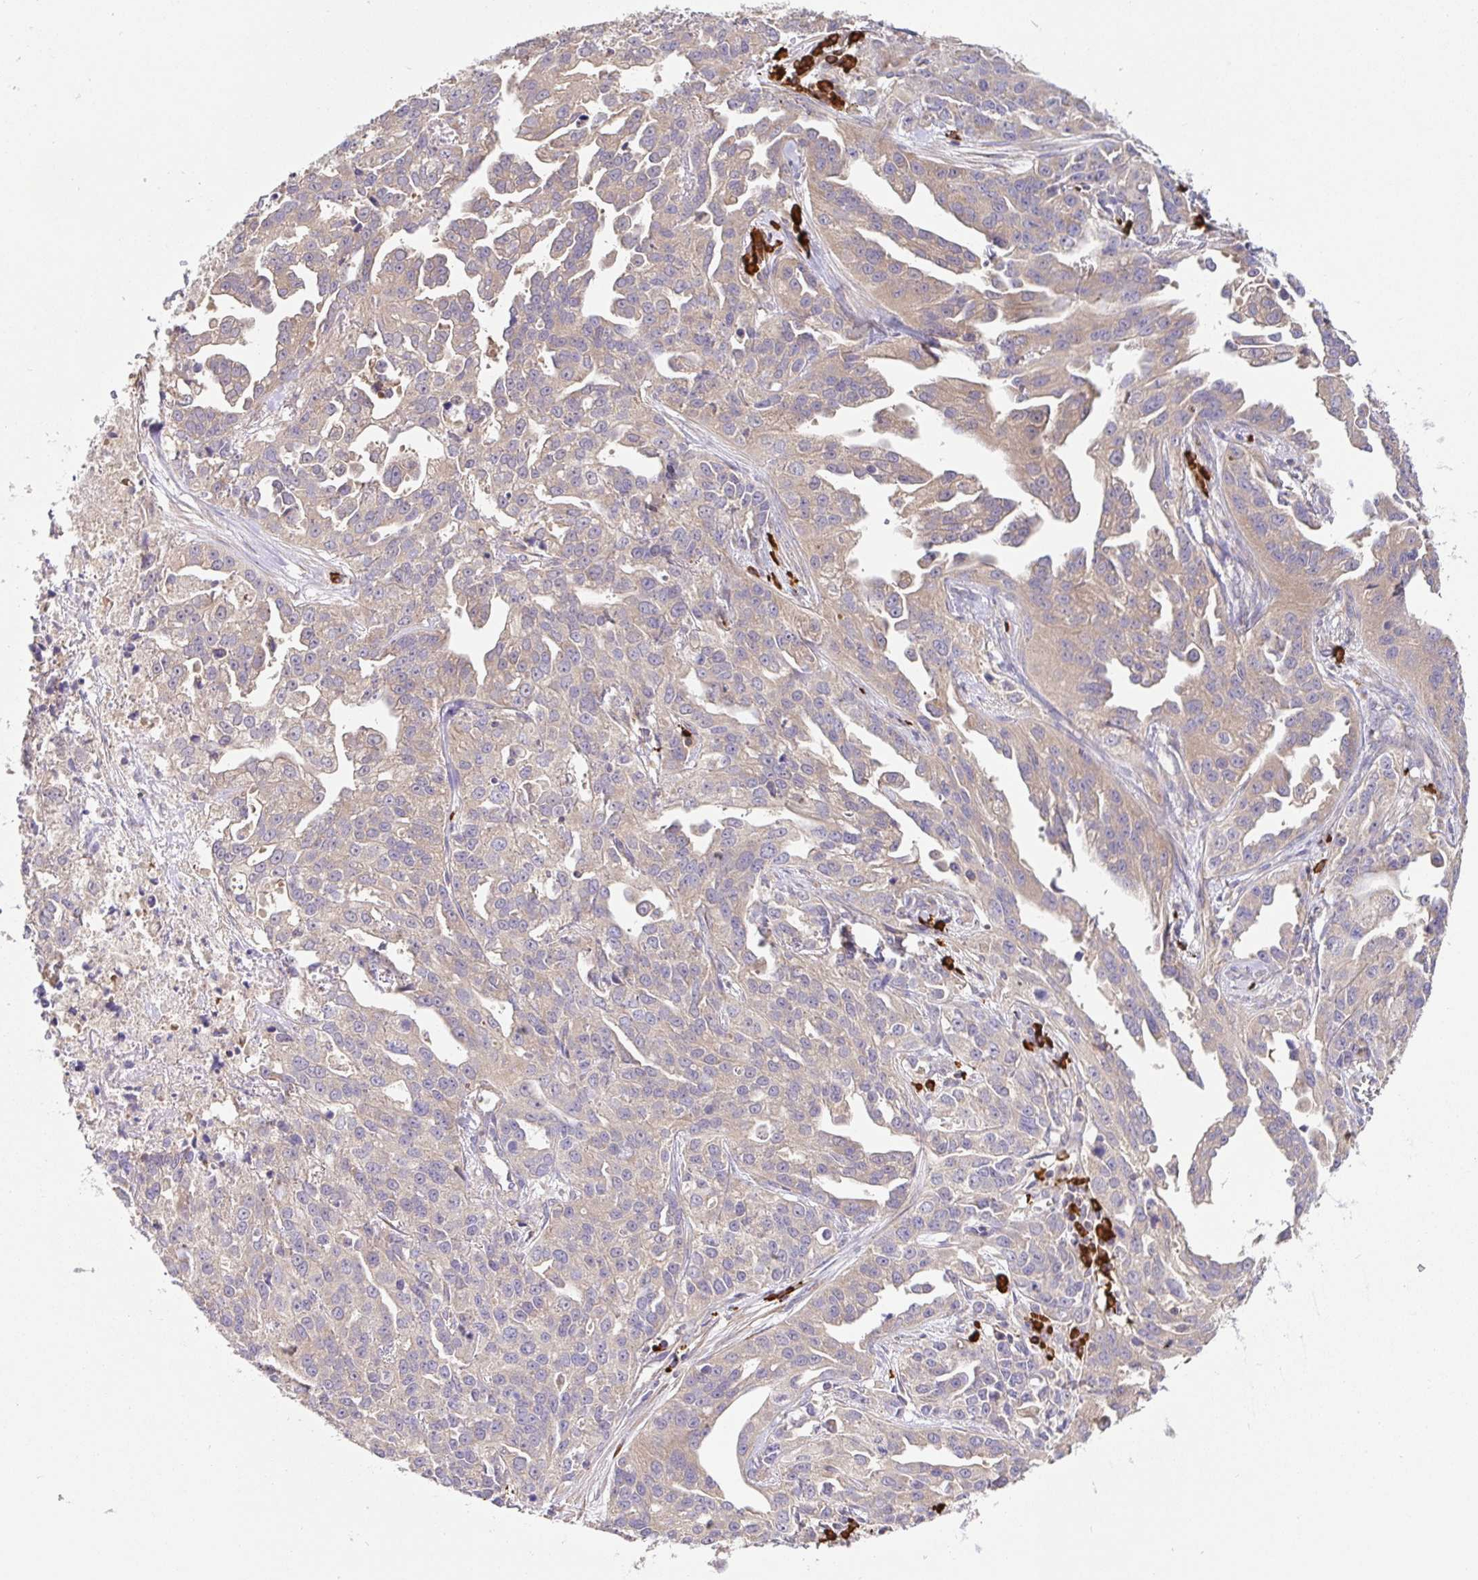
{"staining": {"intensity": "weak", "quantity": "<25%", "location": "cytoplasmic/membranous"}, "tissue": "ovarian cancer", "cell_type": "Tumor cells", "image_type": "cancer", "snomed": [{"axis": "morphology", "description": "Cystadenocarcinoma, serous, NOS"}, {"axis": "topography", "description": "Ovary"}], "caption": "A high-resolution image shows immunohistochemistry staining of ovarian serous cystadenocarcinoma, which exhibits no significant staining in tumor cells.", "gene": "HAGH", "patient": {"sex": "female", "age": 75}}